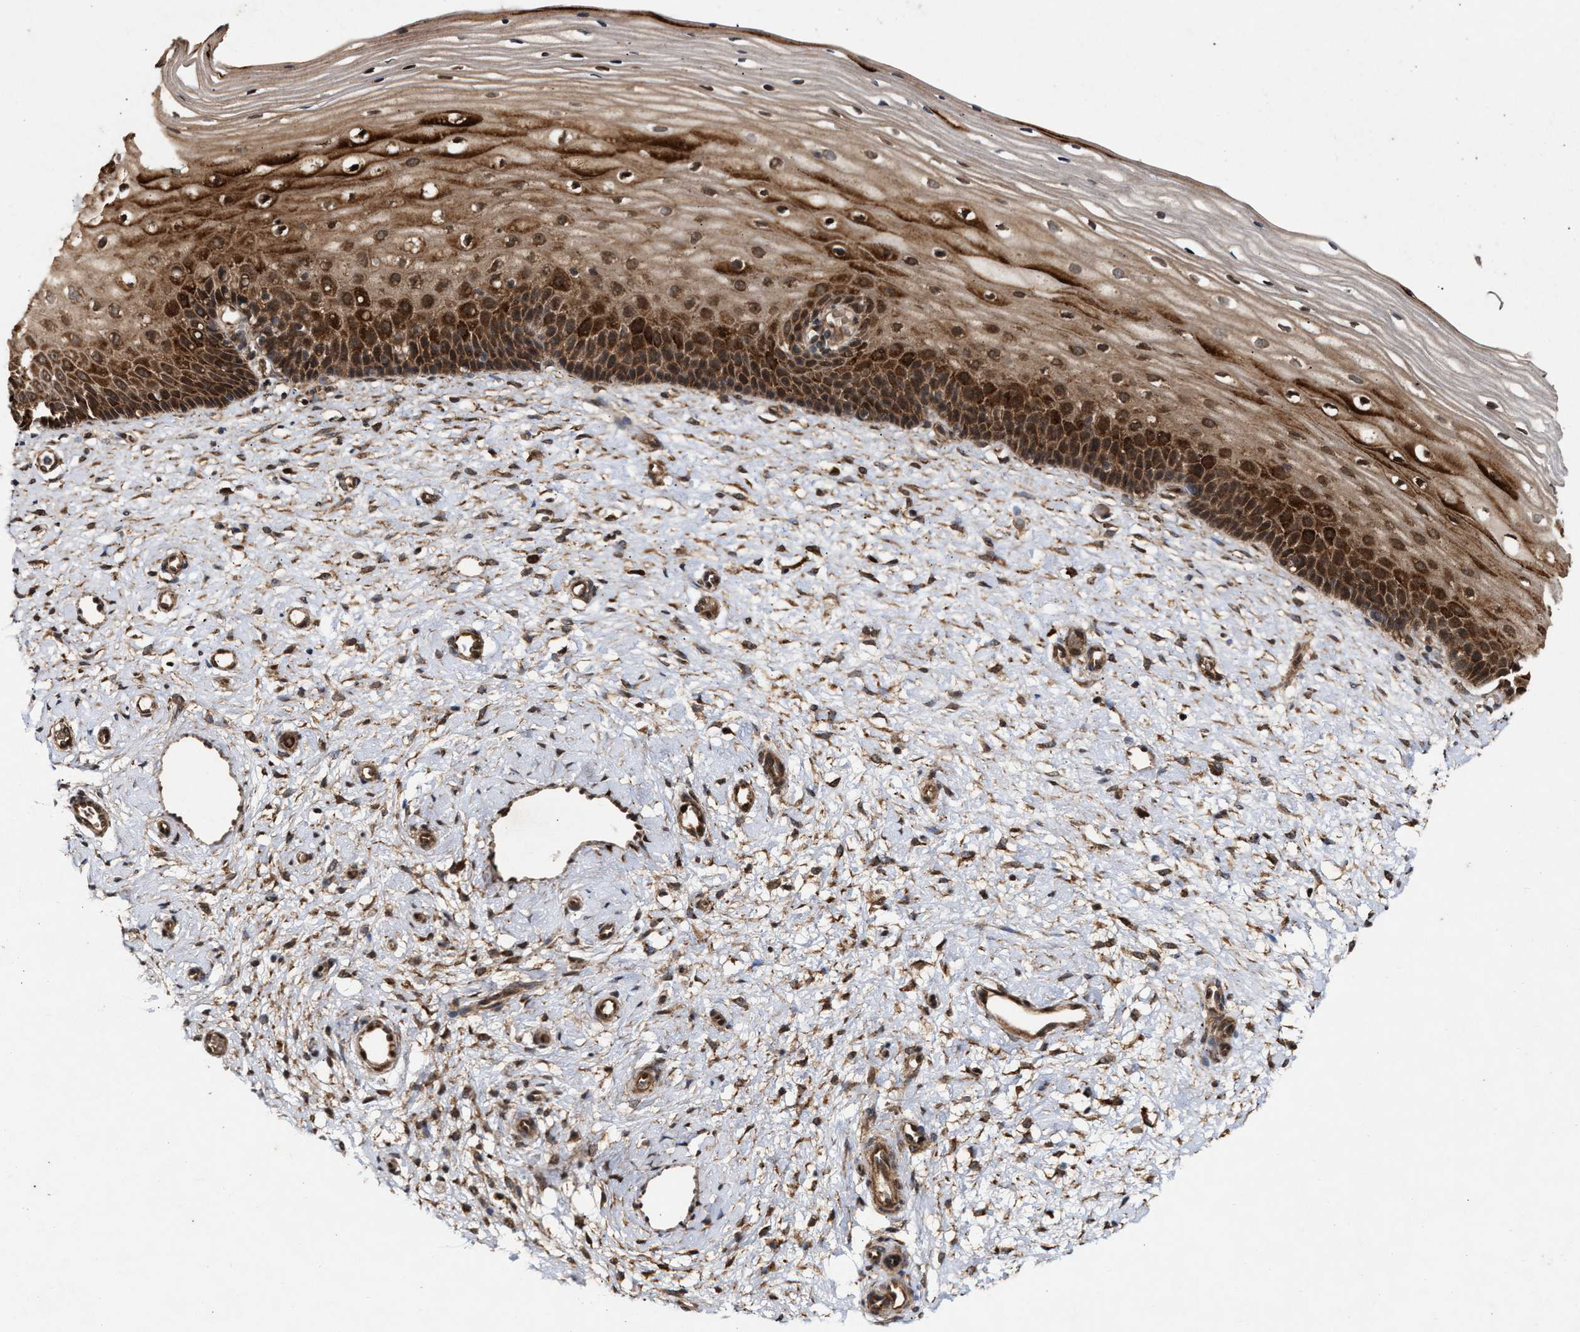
{"staining": {"intensity": "moderate", "quantity": ">75%", "location": "cytoplasmic/membranous"}, "tissue": "cervix", "cell_type": "Glandular cells", "image_type": "normal", "snomed": [{"axis": "morphology", "description": "Normal tissue, NOS"}, {"axis": "topography", "description": "Cervix"}], "caption": "Unremarkable cervix was stained to show a protein in brown. There is medium levels of moderate cytoplasmic/membranous expression in about >75% of glandular cells.", "gene": "CFLAR", "patient": {"sex": "female", "age": 39}}